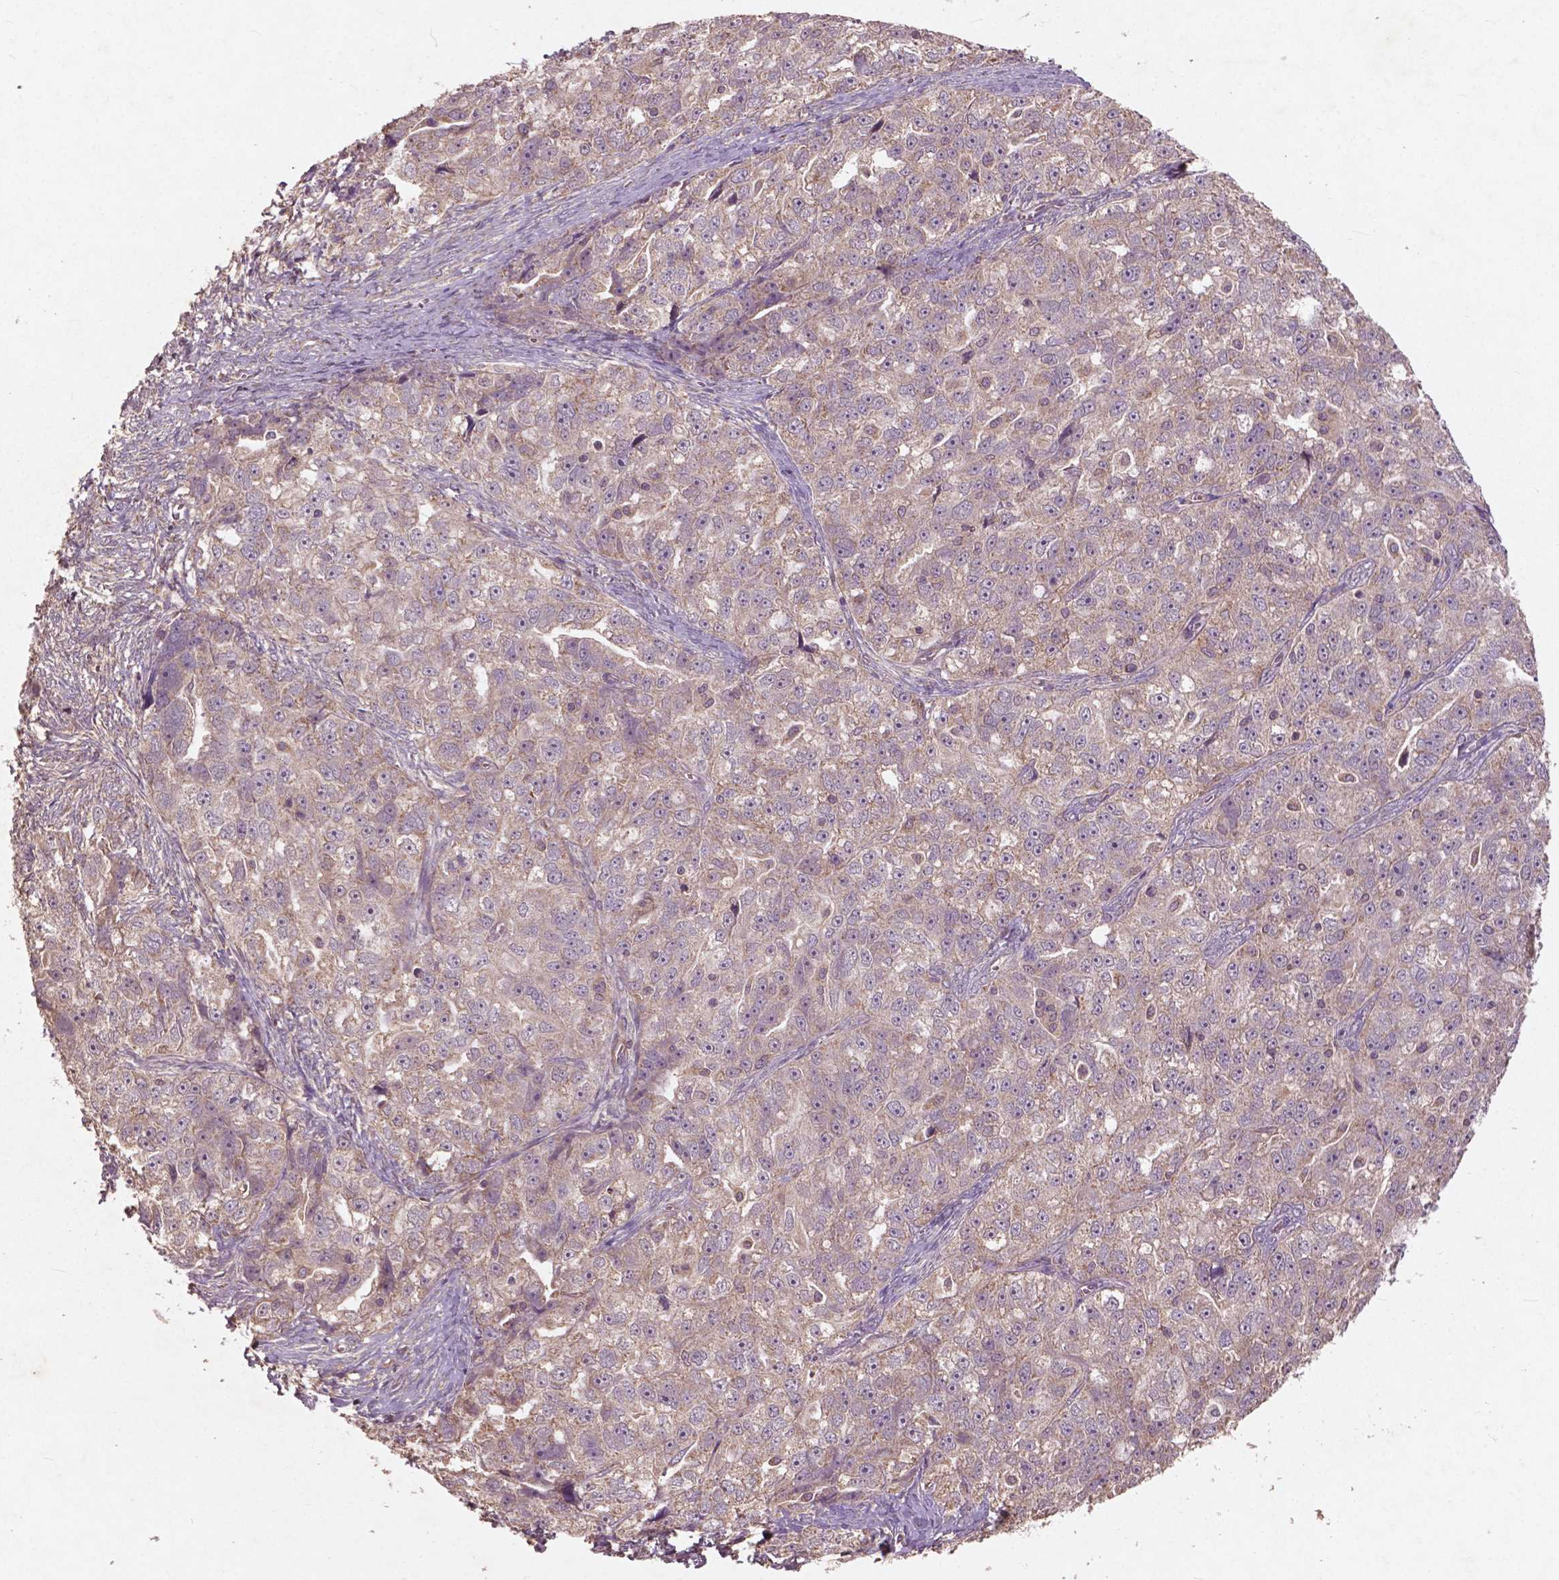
{"staining": {"intensity": "weak", "quantity": "25%-75%", "location": "cytoplasmic/membranous"}, "tissue": "ovarian cancer", "cell_type": "Tumor cells", "image_type": "cancer", "snomed": [{"axis": "morphology", "description": "Cystadenocarcinoma, serous, NOS"}, {"axis": "topography", "description": "Ovary"}], "caption": "Weak cytoplasmic/membranous expression for a protein is present in about 25%-75% of tumor cells of ovarian cancer (serous cystadenocarcinoma) using IHC.", "gene": "ST6GALNAC5", "patient": {"sex": "female", "age": 51}}